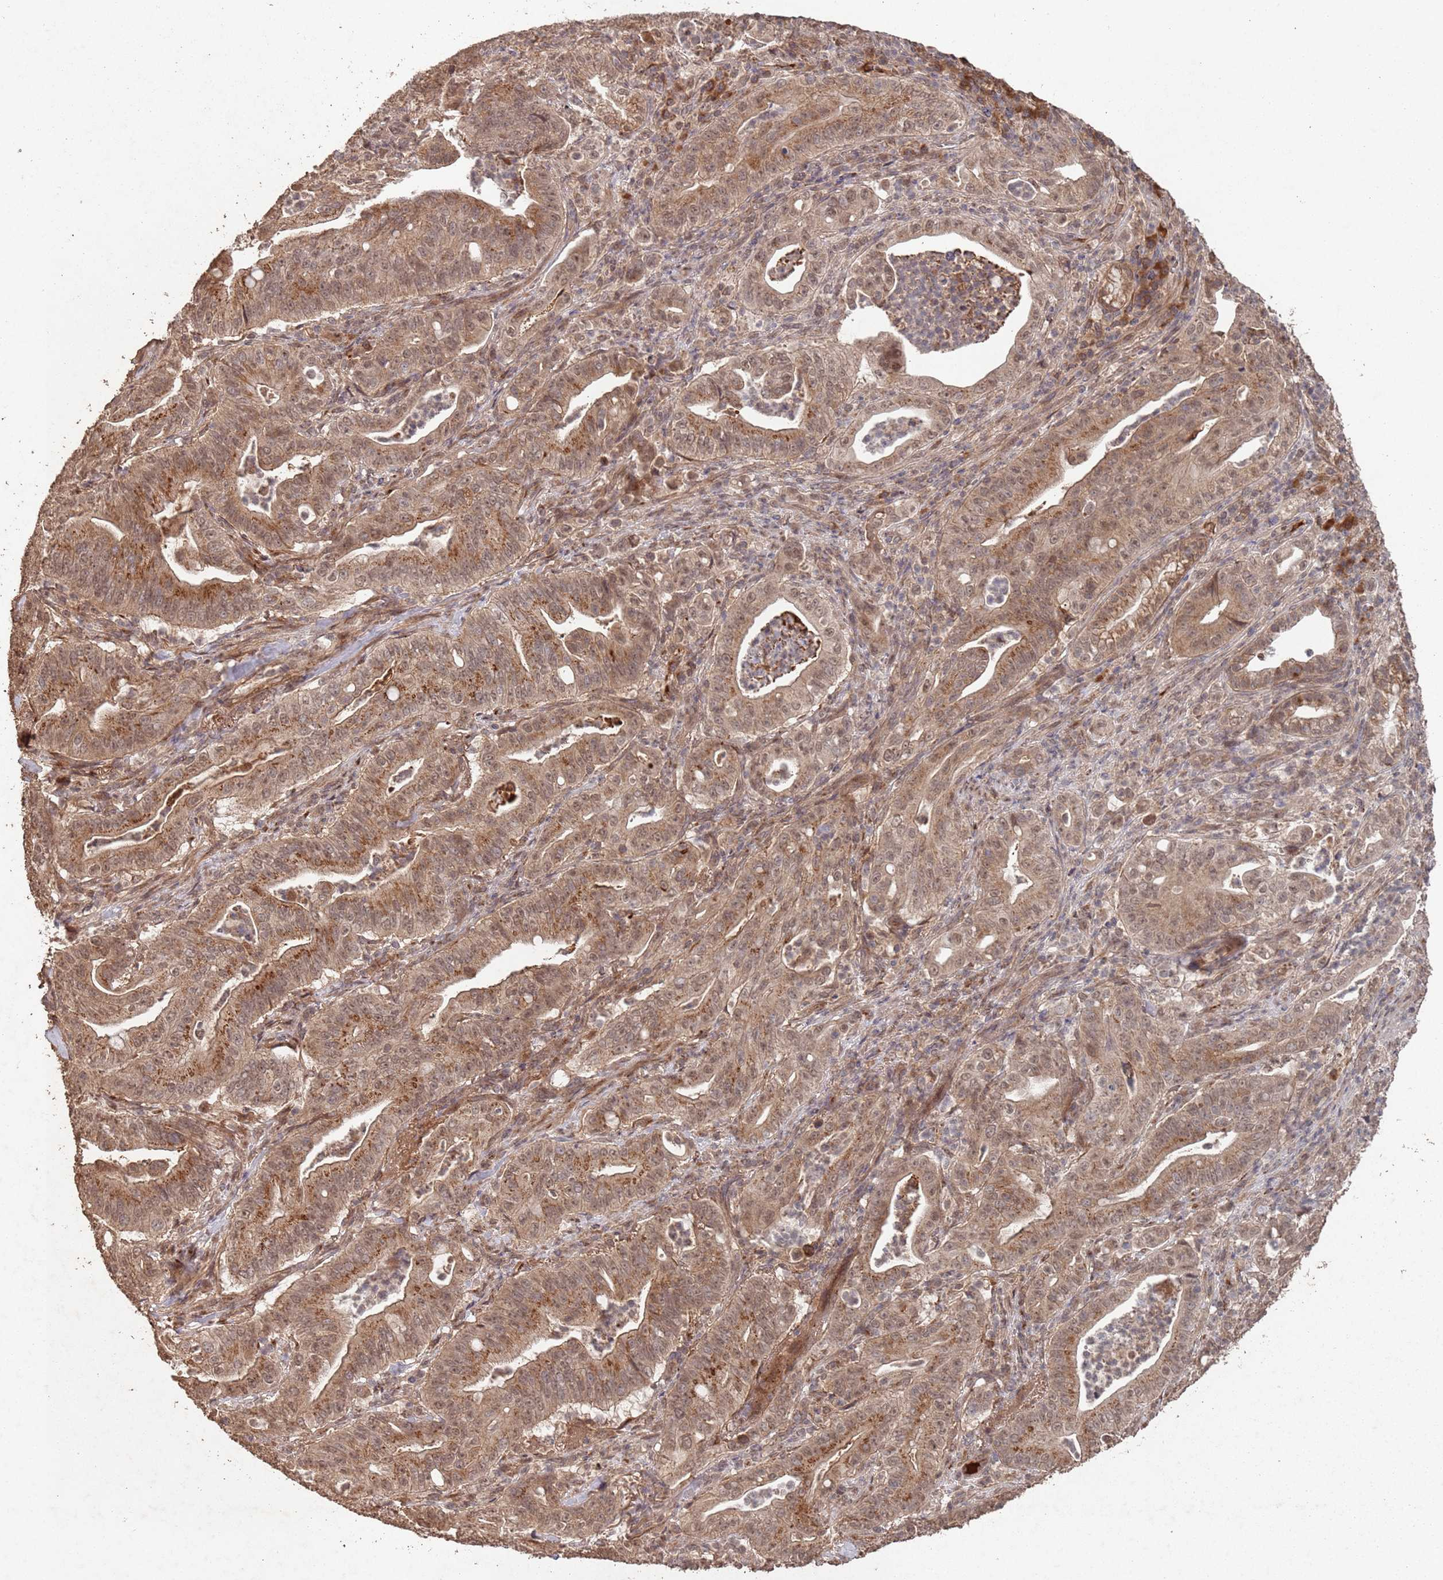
{"staining": {"intensity": "moderate", "quantity": ">75%", "location": "cytoplasmic/membranous,nuclear"}, "tissue": "pancreatic cancer", "cell_type": "Tumor cells", "image_type": "cancer", "snomed": [{"axis": "morphology", "description": "Adenocarcinoma, NOS"}, {"axis": "topography", "description": "Pancreas"}], "caption": "The photomicrograph reveals a brown stain indicating the presence of a protein in the cytoplasmic/membranous and nuclear of tumor cells in adenocarcinoma (pancreatic).", "gene": "FRAT1", "patient": {"sex": "male", "age": 71}}